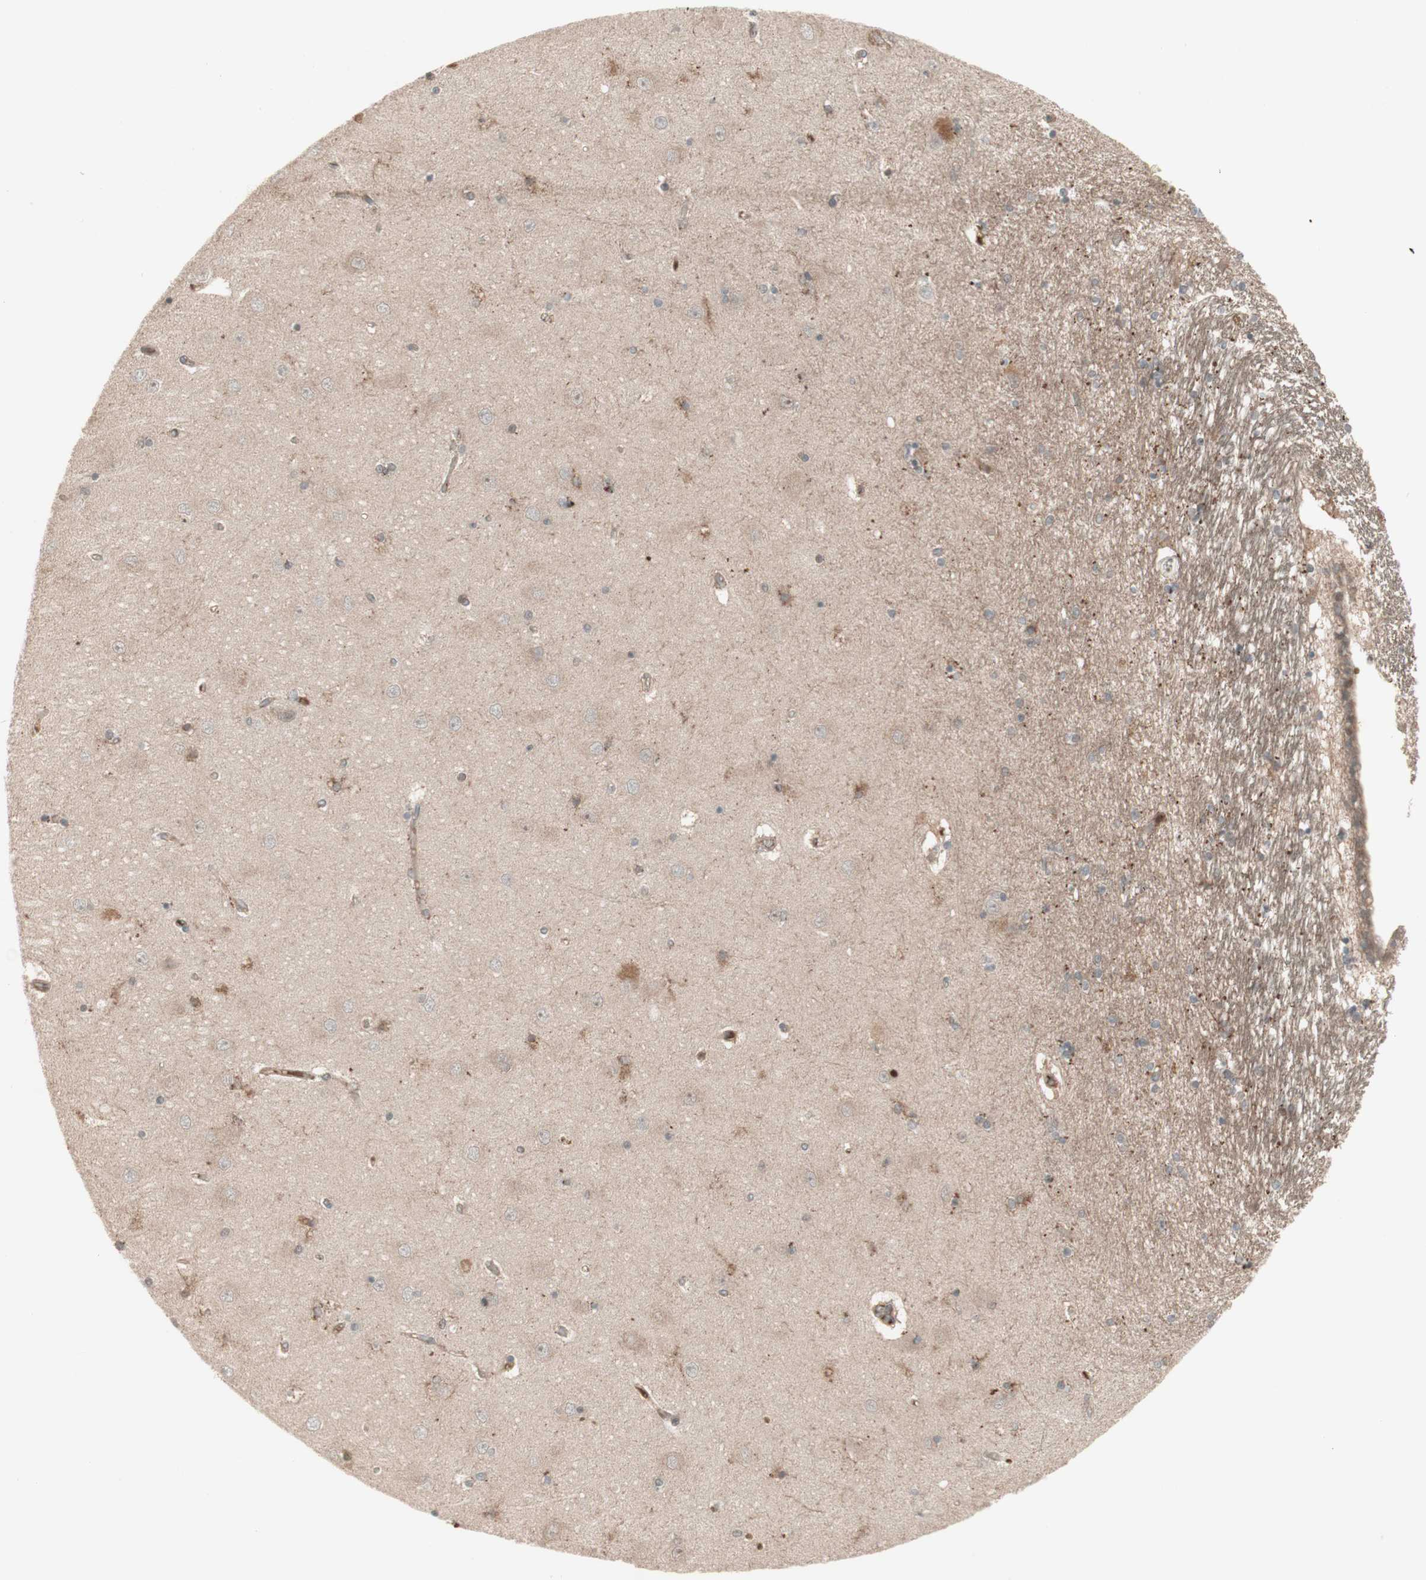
{"staining": {"intensity": "negative", "quantity": "none", "location": "none"}, "tissue": "hippocampus", "cell_type": "Glial cells", "image_type": "normal", "snomed": [{"axis": "morphology", "description": "Normal tissue, NOS"}, {"axis": "topography", "description": "Hippocampus"}], "caption": "Human hippocampus stained for a protein using IHC reveals no expression in glial cells.", "gene": "MSH6", "patient": {"sex": "female", "age": 54}}